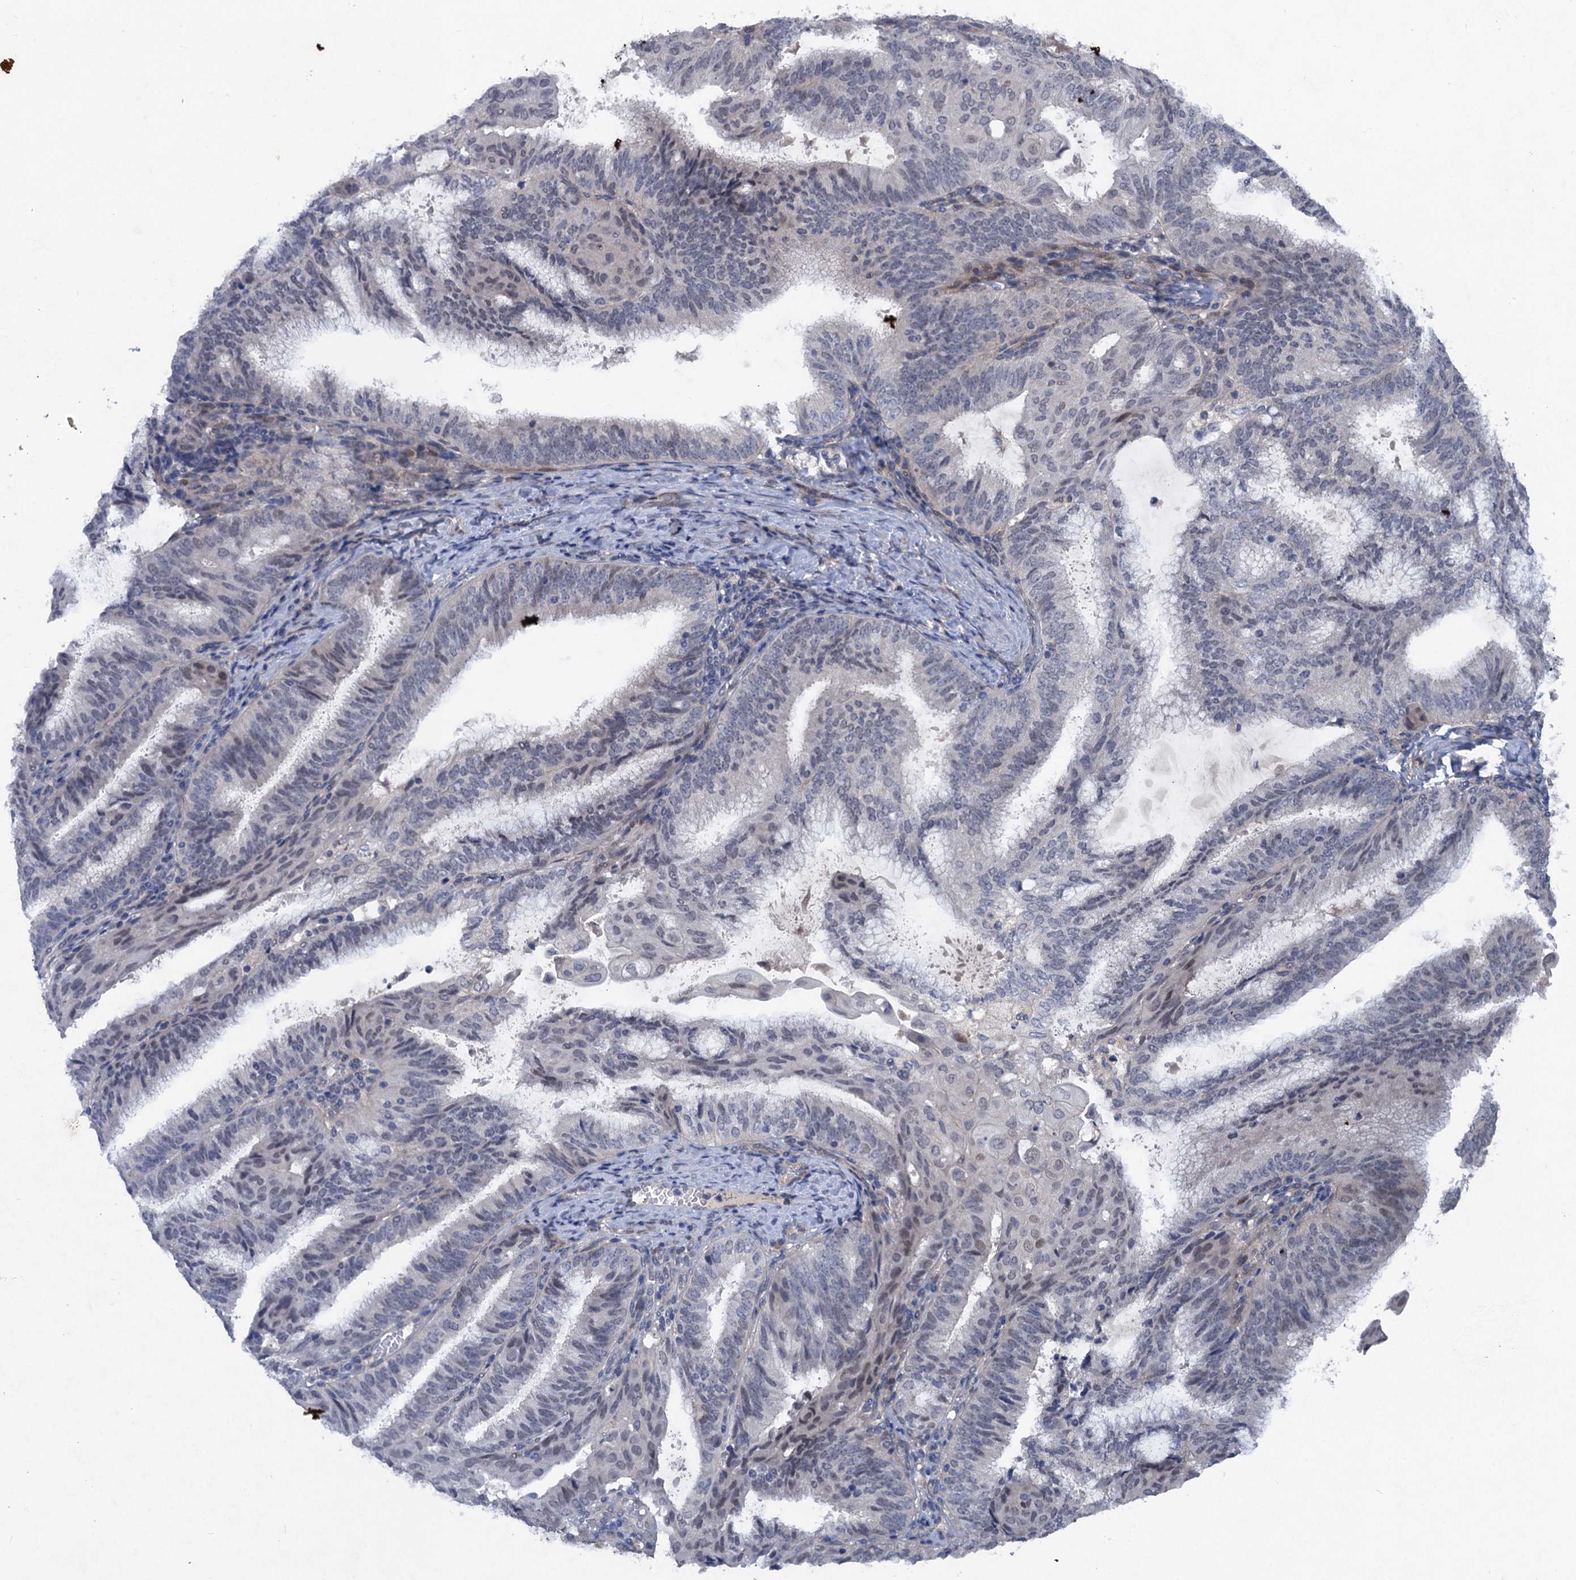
{"staining": {"intensity": "moderate", "quantity": "<25%", "location": "nuclear"}, "tissue": "endometrial cancer", "cell_type": "Tumor cells", "image_type": "cancer", "snomed": [{"axis": "morphology", "description": "Adenocarcinoma, NOS"}, {"axis": "topography", "description": "Endometrium"}], "caption": "Adenocarcinoma (endometrial) stained with a protein marker reveals moderate staining in tumor cells.", "gene": "NUDT22", "patient": {"sex": "female", "age": 49}}